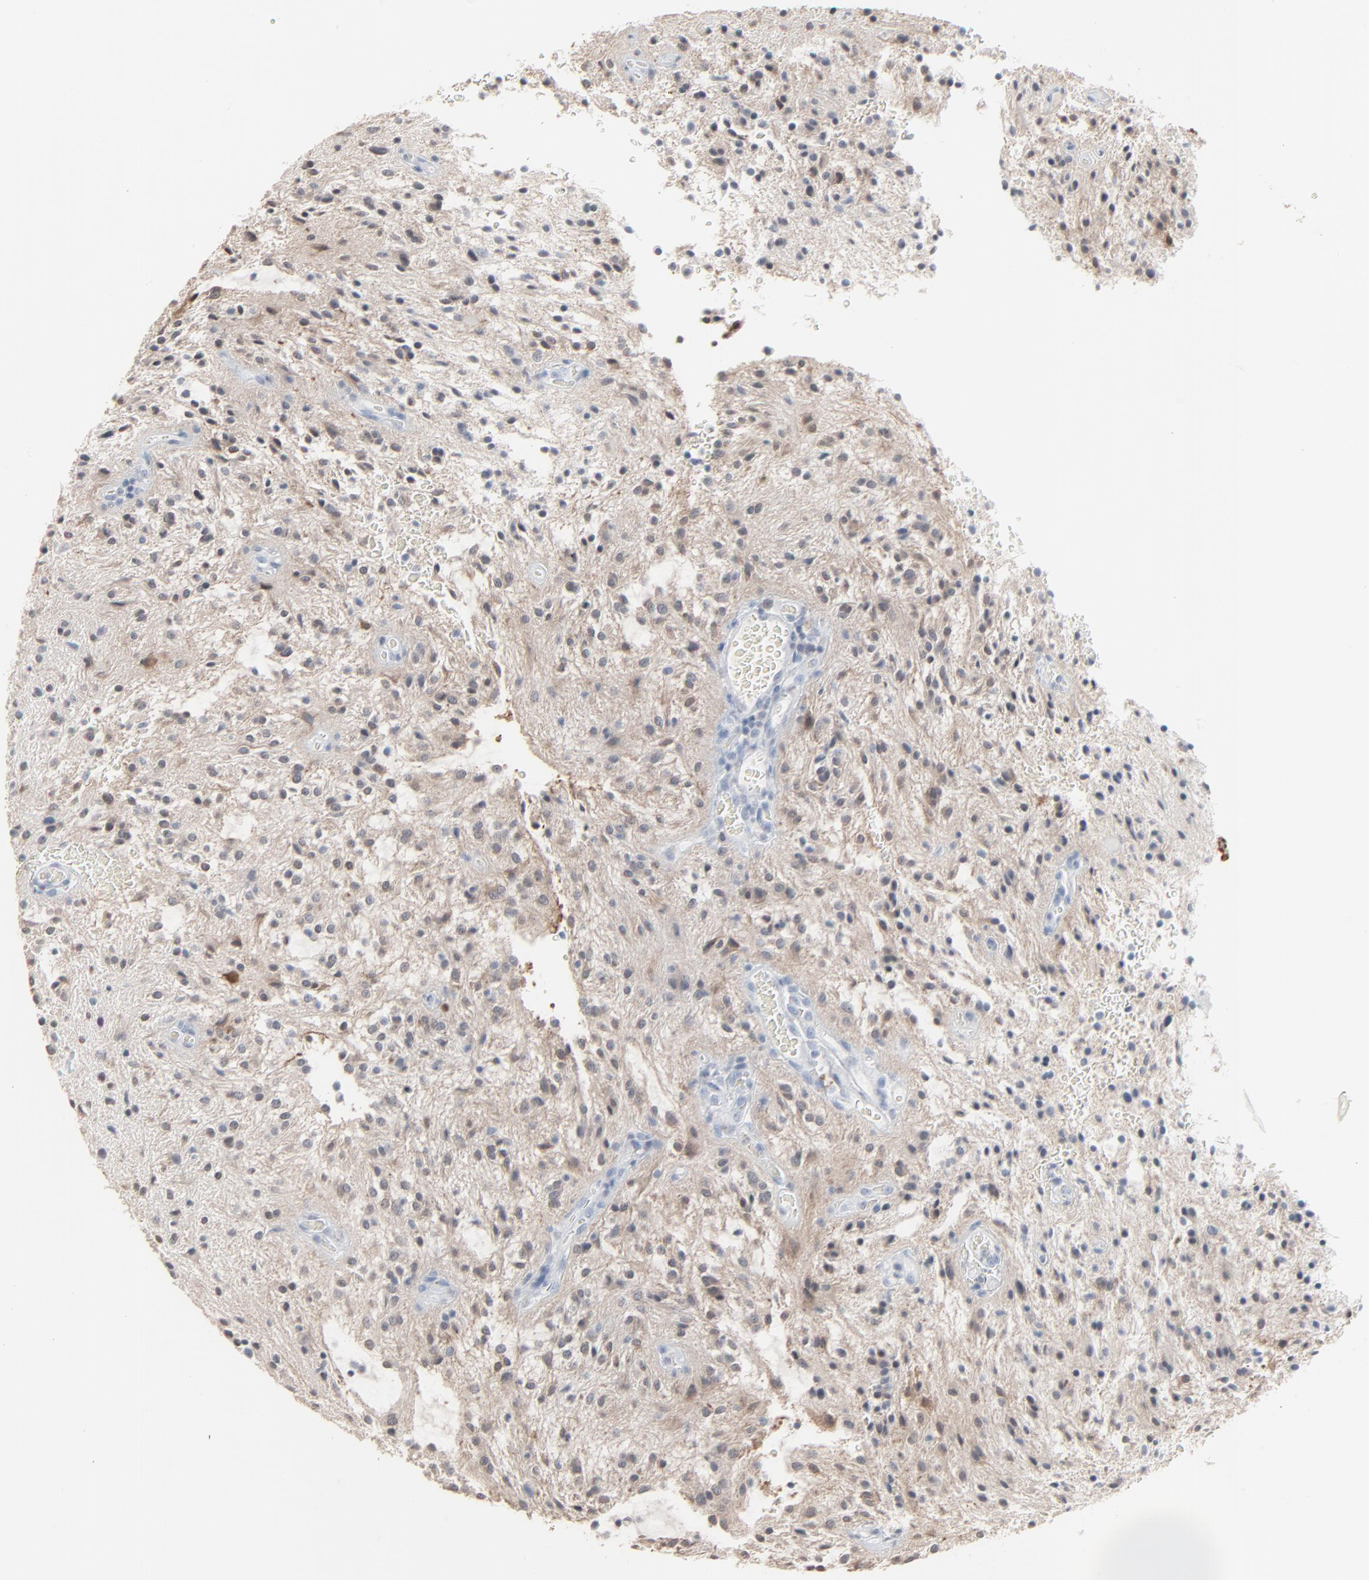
{"staining": {"intensity": "weak", "quantity": "25%-75%", "location": "nuclear"}, "tissue": "glioma", "cell_type": "Tumor cells", "image_type": "cancer", "snomed": [{"axis": "morphology", "description": "Glioma, malignant, NOS"}, {"axis": "topography", "description": "Cerebellum"}], "caption": "Immunohistochemistry photomicrograph of neoplastic tissue: glioma (malignant) stained using immunohistochemistry displays low levels of weak protein expression localized specifically in the nuclear of tumor cells, appearing as a nuclear brown color.", "gene": "PHGDH", "patient": {"sex": "female", "age": 10}}